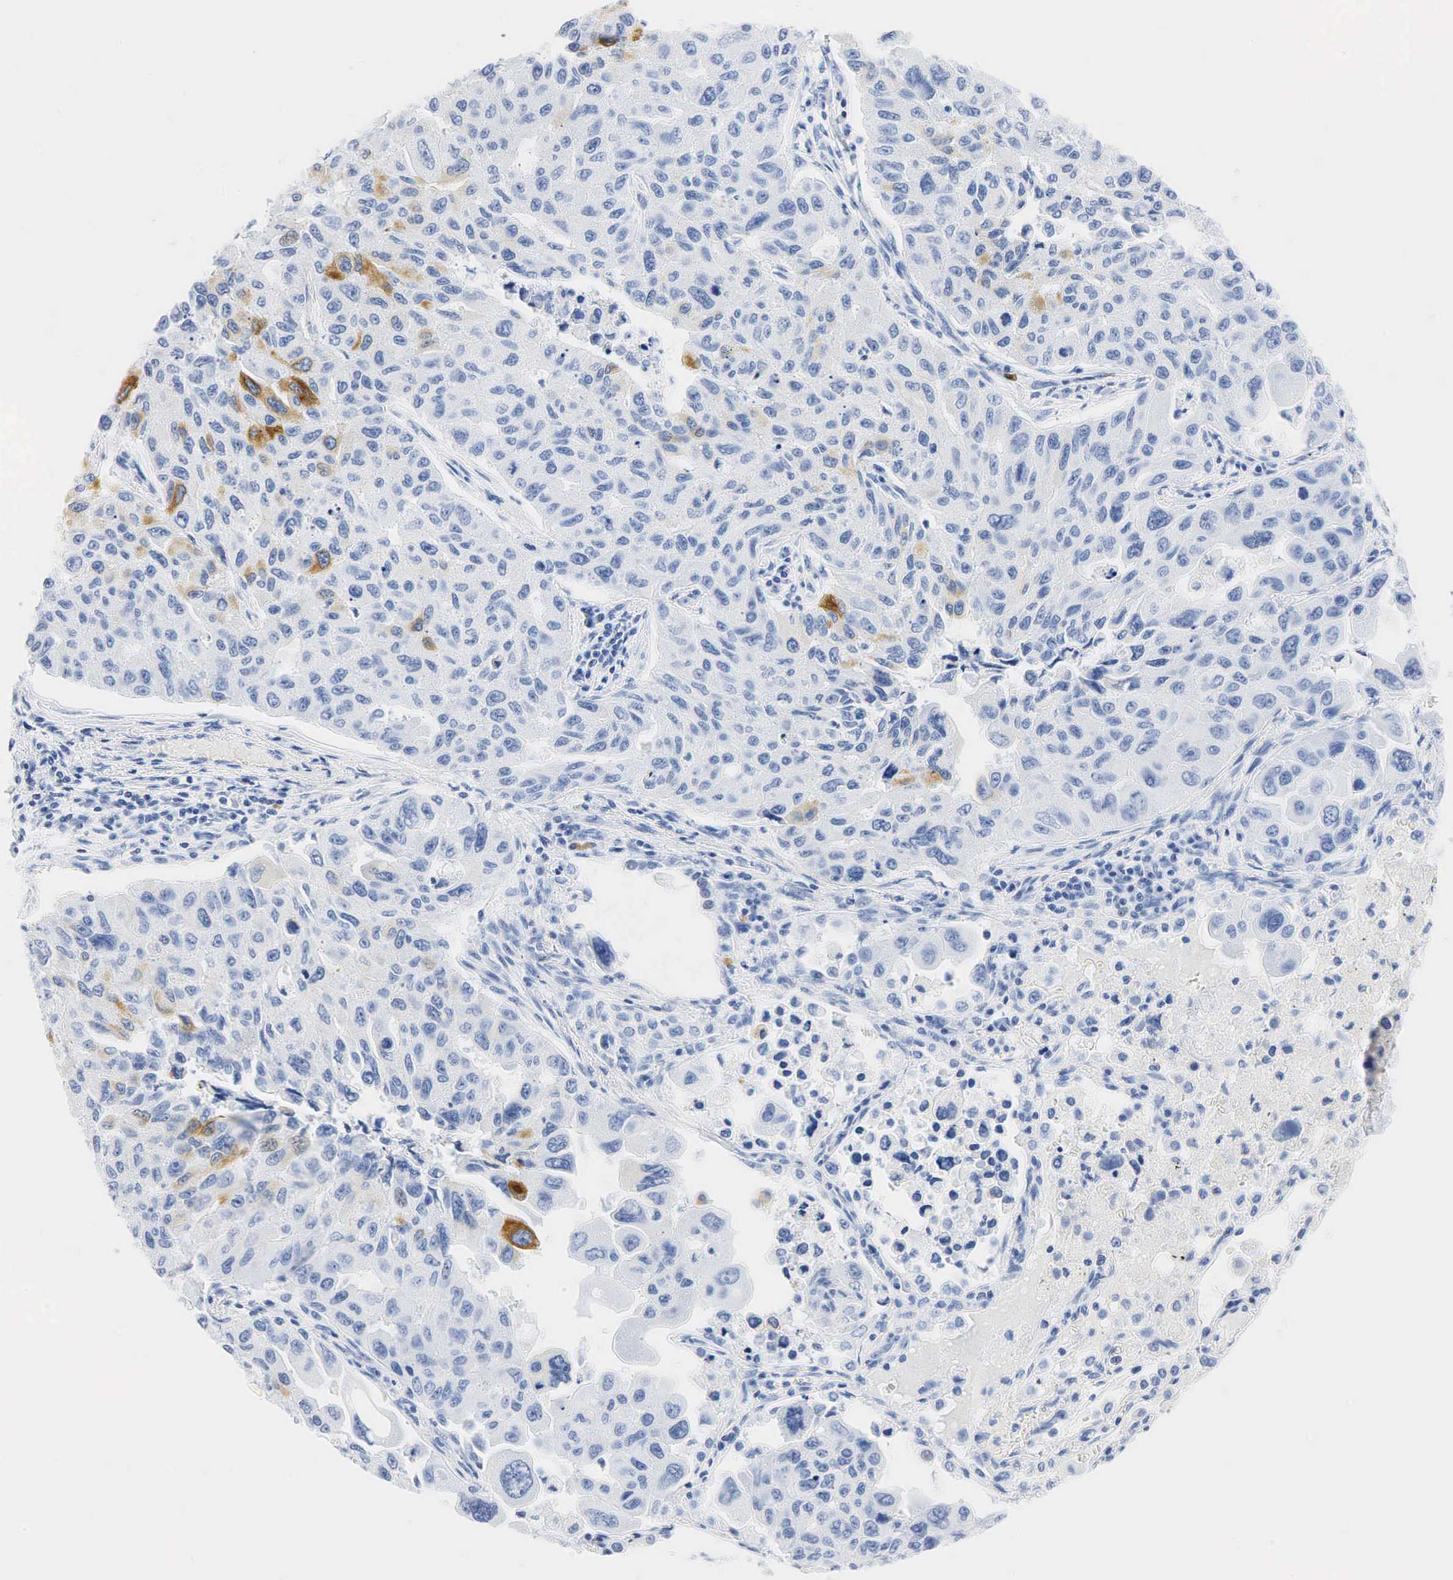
{"staining": {"intensity": "moderate", "quantity": "<25%", "location": "cytoplasmic/membranous"}, "tissue": "lung cancer", "cell_type": "Tumor cells", "image_type": "cancer", "snomed": [{"axis": "morphology", "description": "Adenocarcinoma, NOS"}, {"axis": "topography", "description": "Lung"}], "caption": "The immunohistochemical stain shows moderate cytoplasmic/membranous staining in tumor cells of lung adenocarcinoma tissue. The protein of interest is shown in brown color, while the nuclei are stained blue.", "gene": "INHA", "patient": {"sex": "male", "age": 64}}